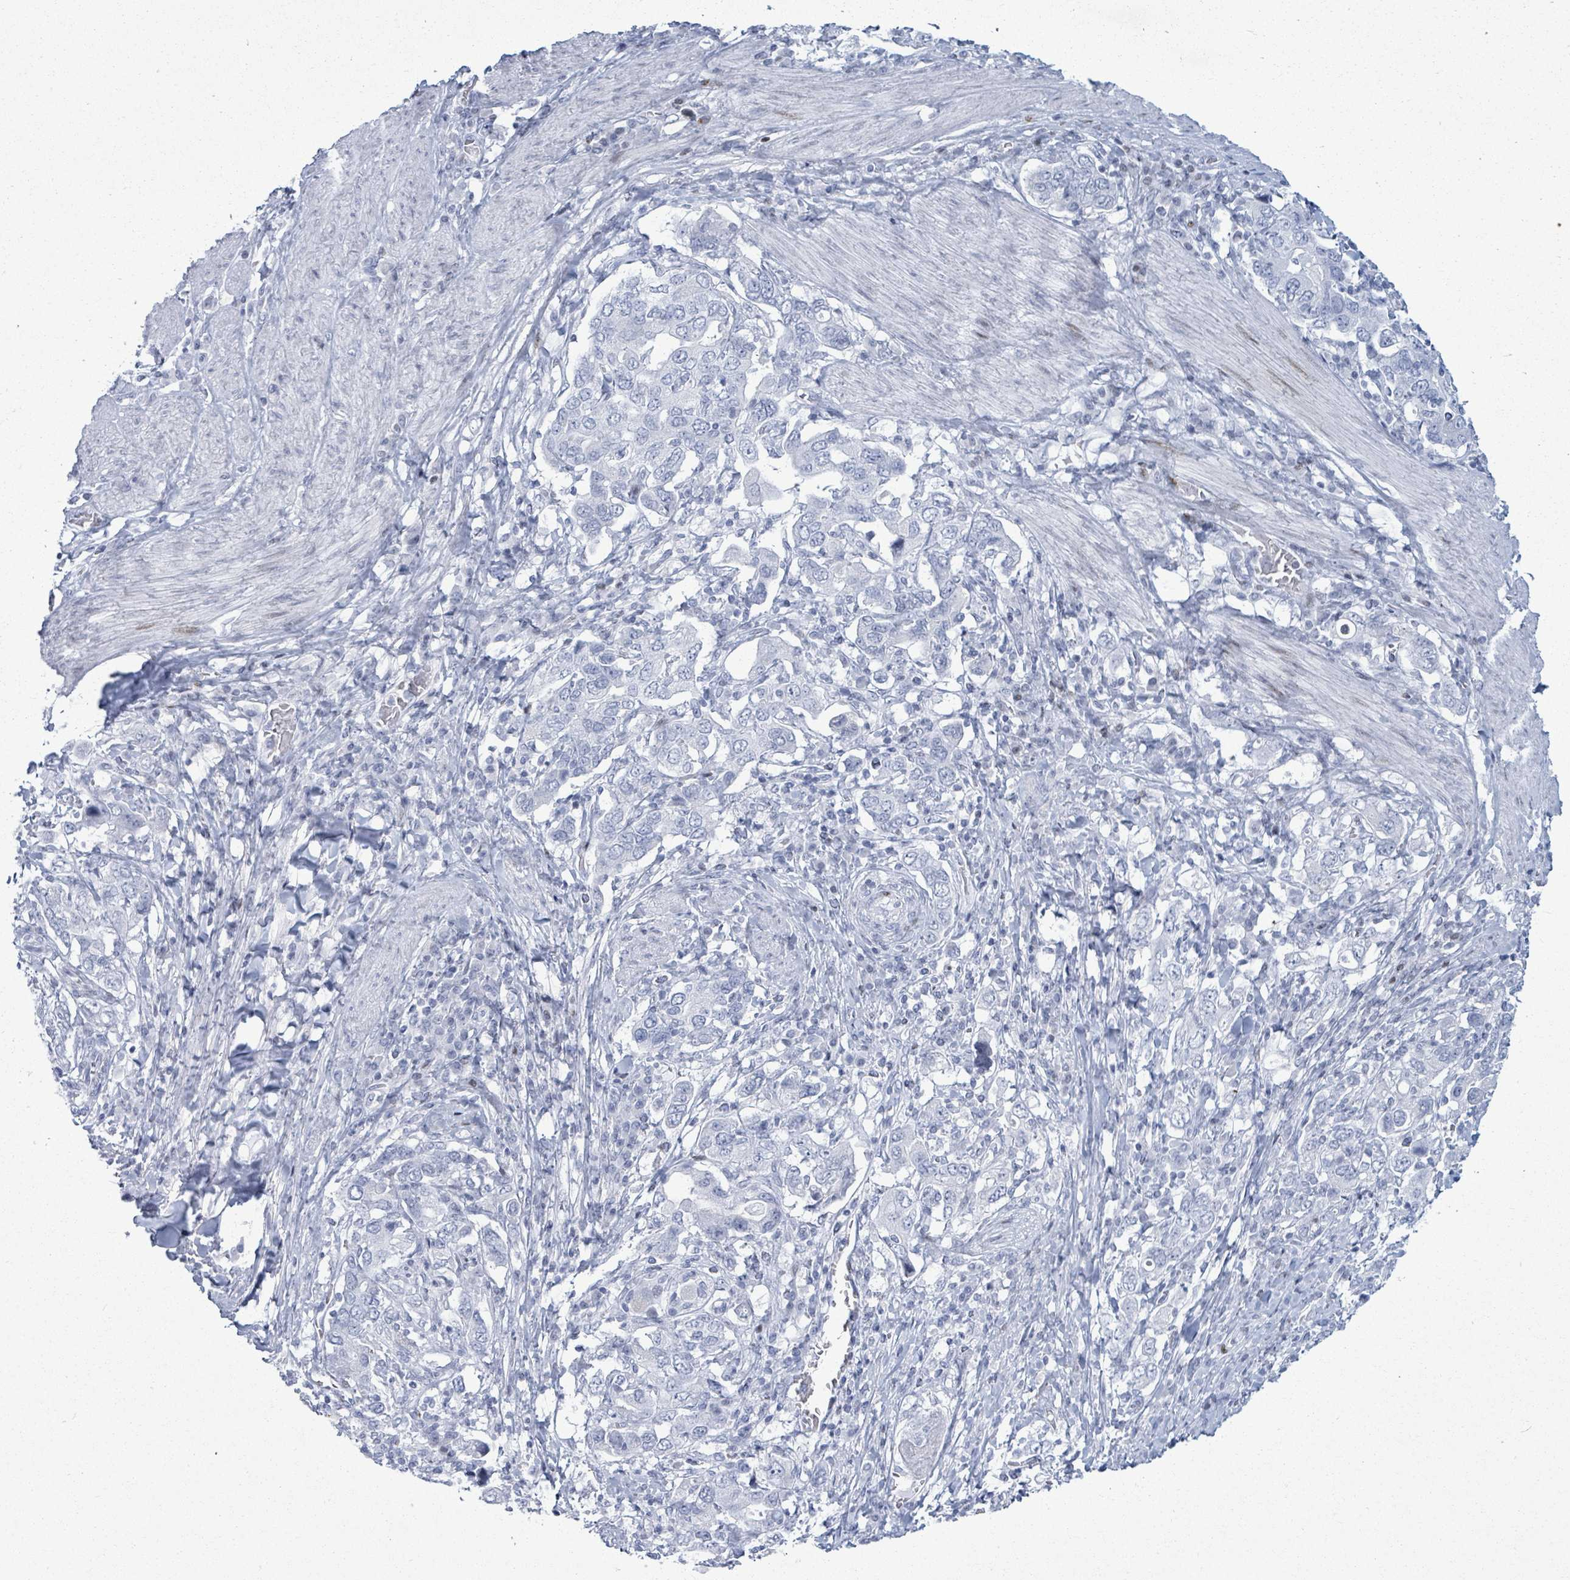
{"staining": {"intensity": "negative", "quantity": "none", "location": "none"}, "tissue": "stomach cancer", "cell_type": "Tumor cells", "image_type": "cancer", "snomed": [{"axis": "morphology", "description": "Adenocarcinoma, NOS"}, {"axis": "topography", "description": "Stomach, upper"}, {"axis": "topography", "description": "Stomach"}], "caption": "There is no significant expression in tumor cells of stomach adenocarcinoma.", "gene": "MALL", "patient": {"sex": "male", "age": 62}}